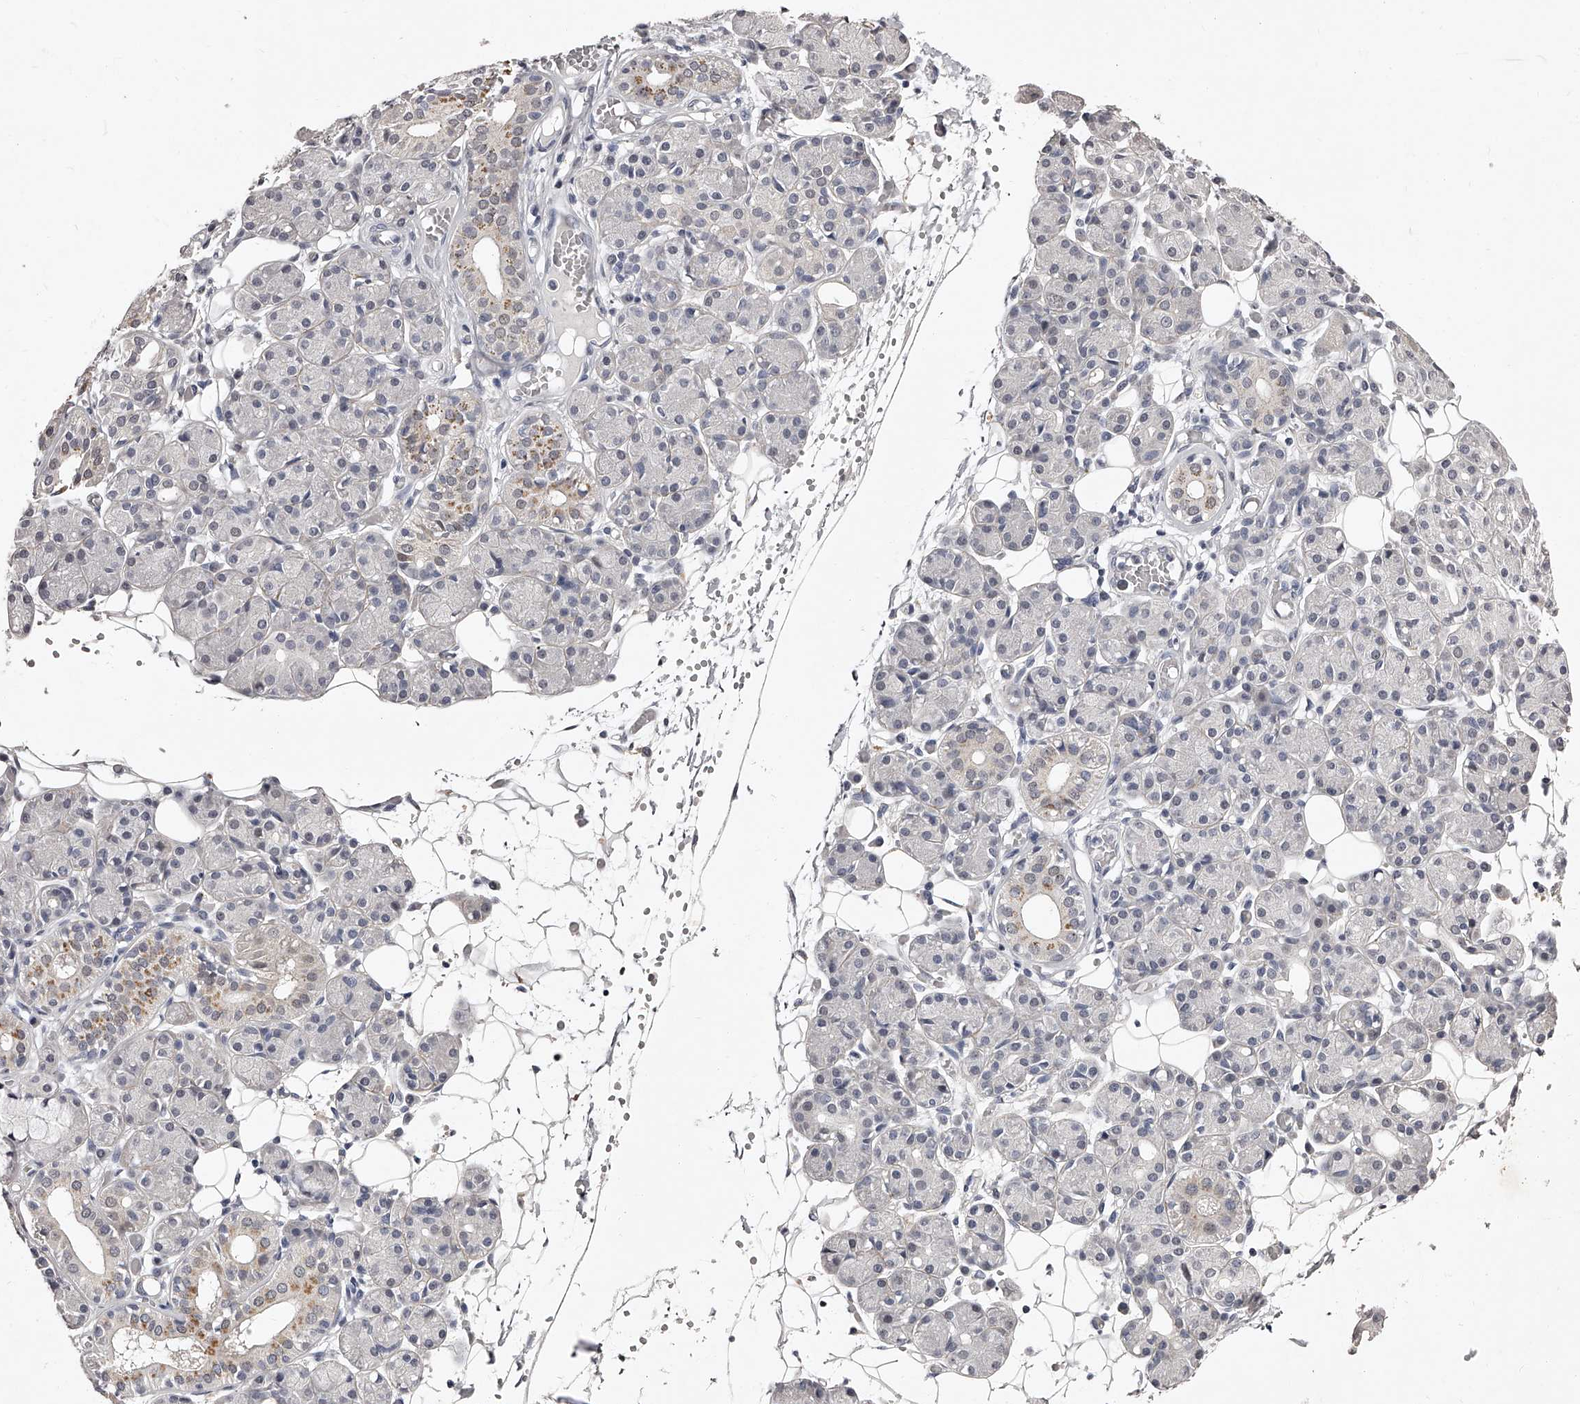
{"staining": {"intensity": "weak", "quantity": "<25%", "location": "cytoplasmic/membranous"}, "tissue": "salivary gland", "cell_type": "Glandular cells", "image_type": "normal", "snomed": [{"axis": "morphology", "description": "Normal tissue, NOS"}, {"axis": "topography", "description": "Salivary gland"}], "caption": "The photomicrograph demonstrates no staining of glandular cells in unremarkable salivary gland.", "gene": "NT5DC1", "patient": {"sex": "male", "age": 63}}